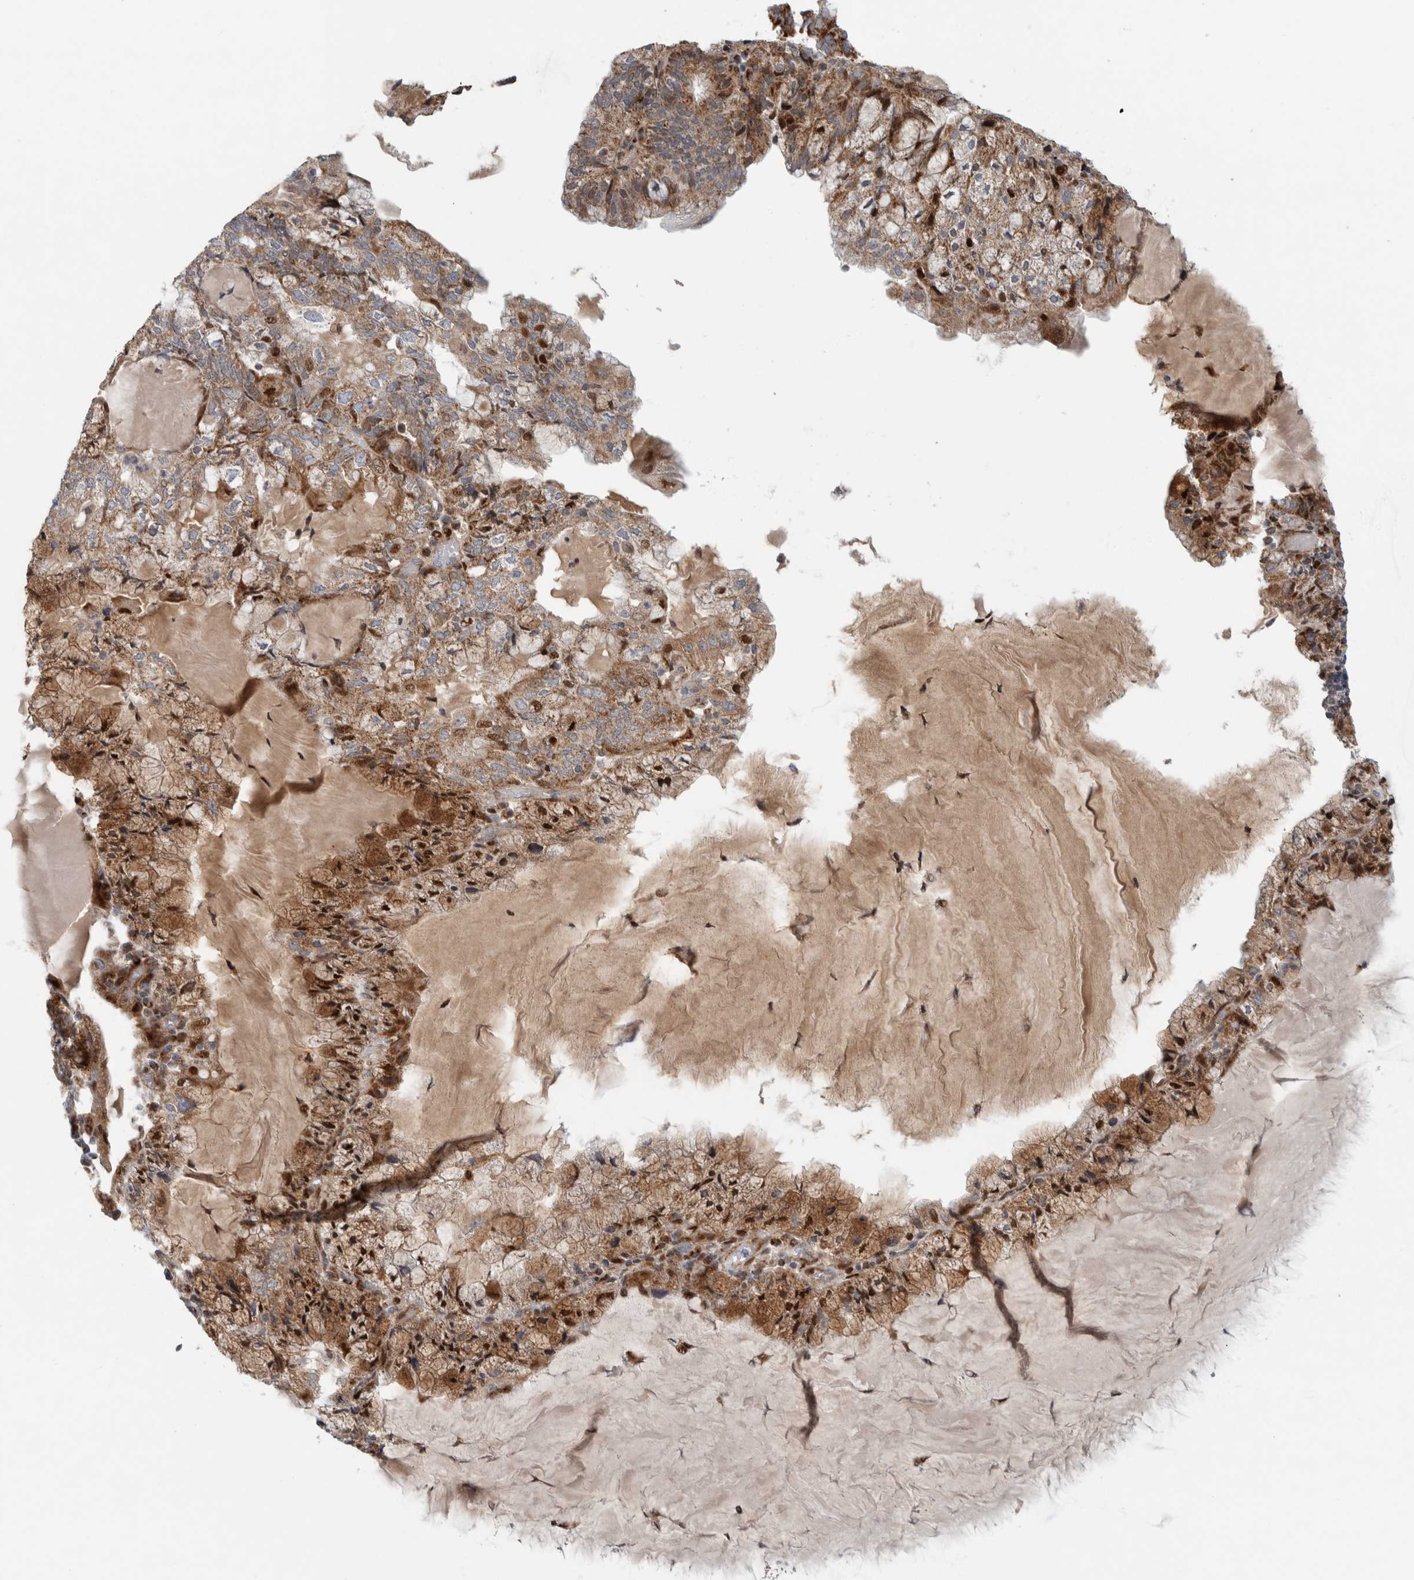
{"staining": {"intensity": "strong", "quantity": "25%-75%", "location": "cytoplasmic/membranous,nuclear"}, "tissue": "endometrial cancer", "cell_type": "Tumor cells", "image_type": "cancer", "snomed": [{"axis": "morphology", "description": "Adenocarcinoma, NOS"}, {"axis": "topography", "description": "Endometrium"}], "caption": "Strong cytoplasmic/membranous and nuclear staining is appreciated in about 25%-75% of tumor cells in endometrial adenocarcinoma. (brown staining indicates protein expression, while blue staining denotes nuclei).", "gene": "RBM48", "patient": {"sex": "female", "age": 81}}